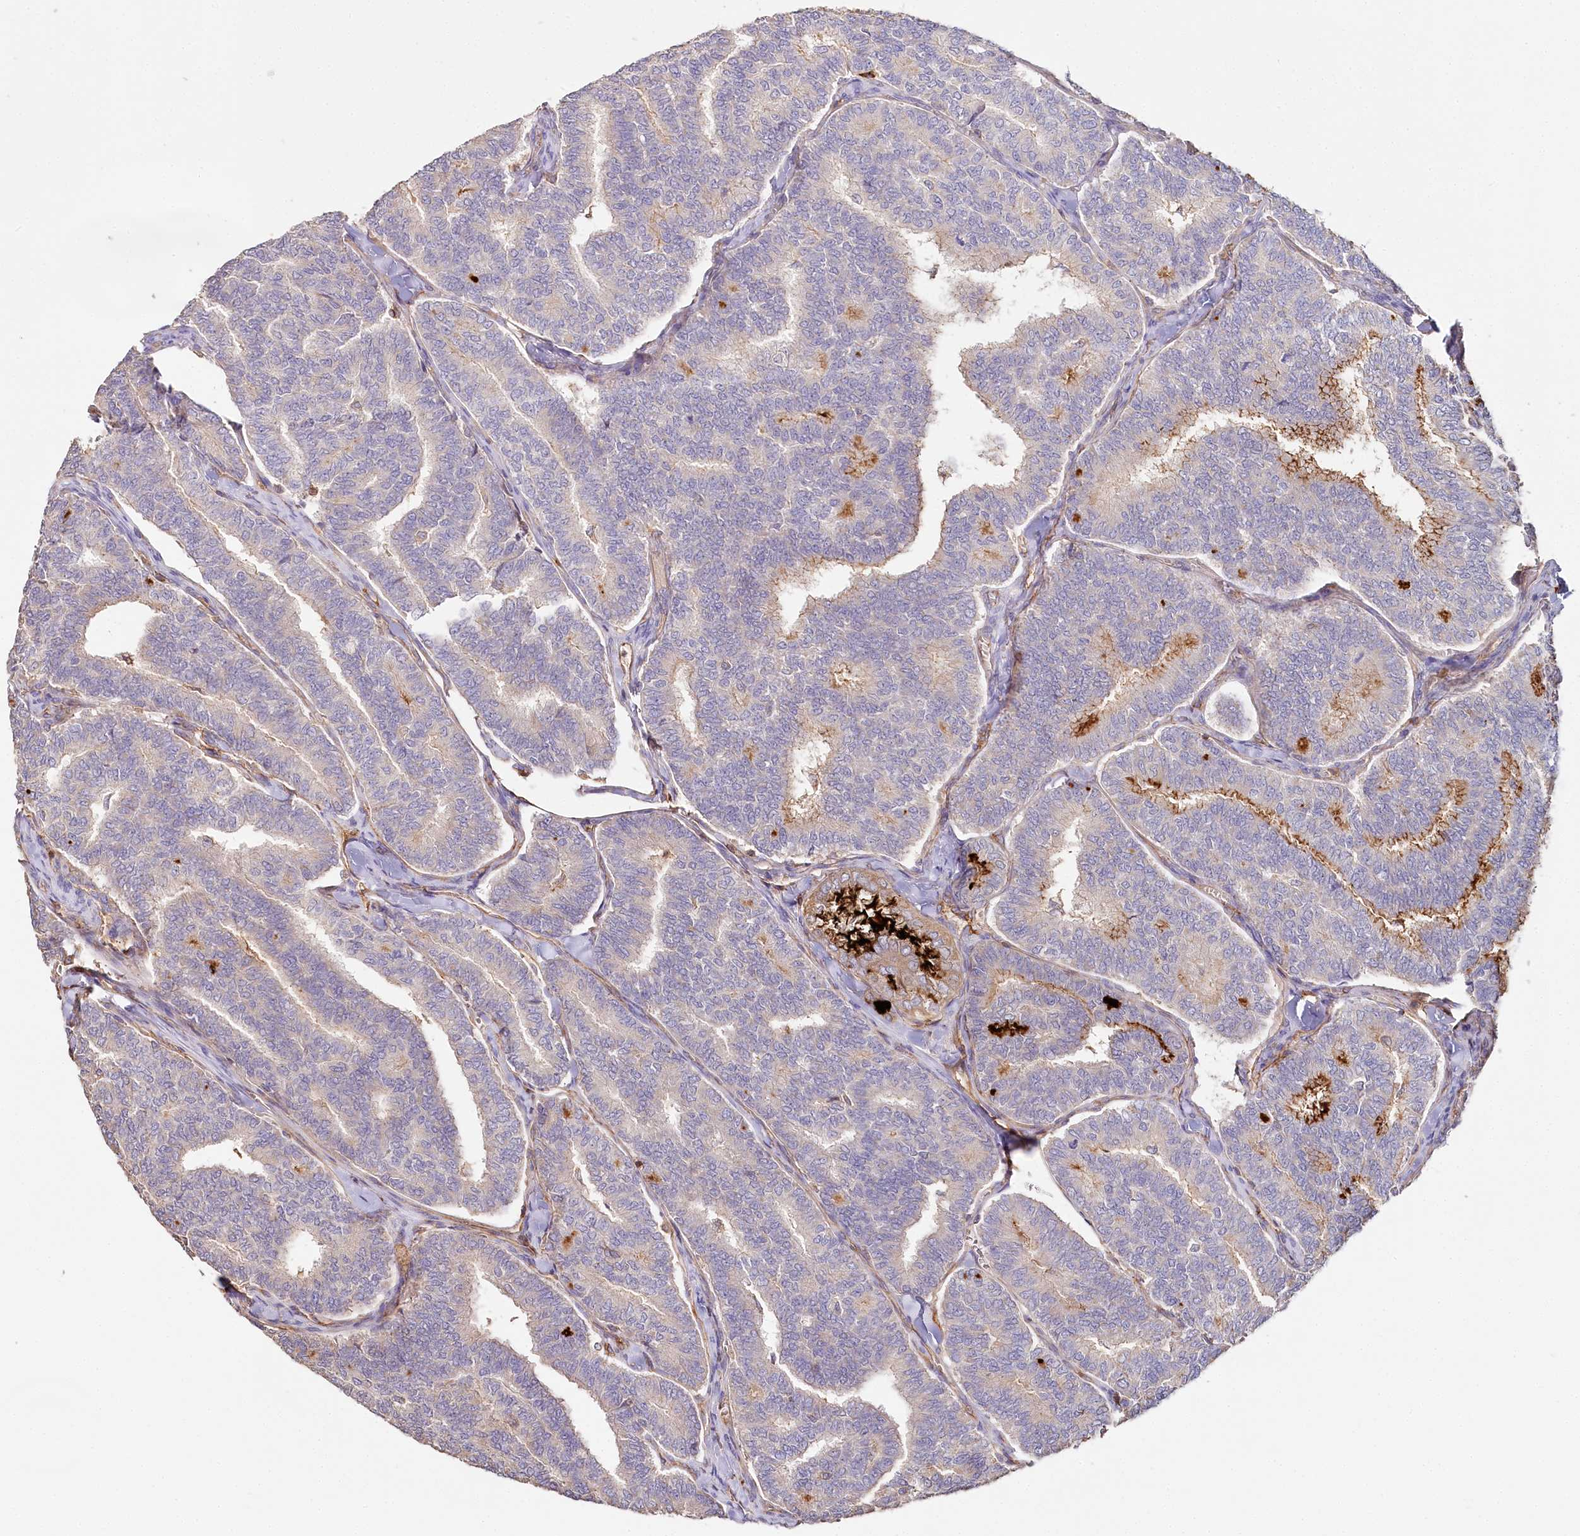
{"staining": {"intensity": "weak", "quantity": "<25%", "location": "cytoplasmic/membranous"}, "tissue": "thyroid cancer", "cell_type": "Tumor cells", "image_type": "cancer", "snomed": [{"axis": "morphology", "description": "Papillary adenocarcinoma, NOS"}, {"axis": "topography", "description": "Thyroid gland"}], "caption": "A micrograph of human papillary adenocarcinoma (thyroid) is negative for staining in tumor cells.", "gene": "RBP5", "patient": {"sex": "female", "age": 35}}